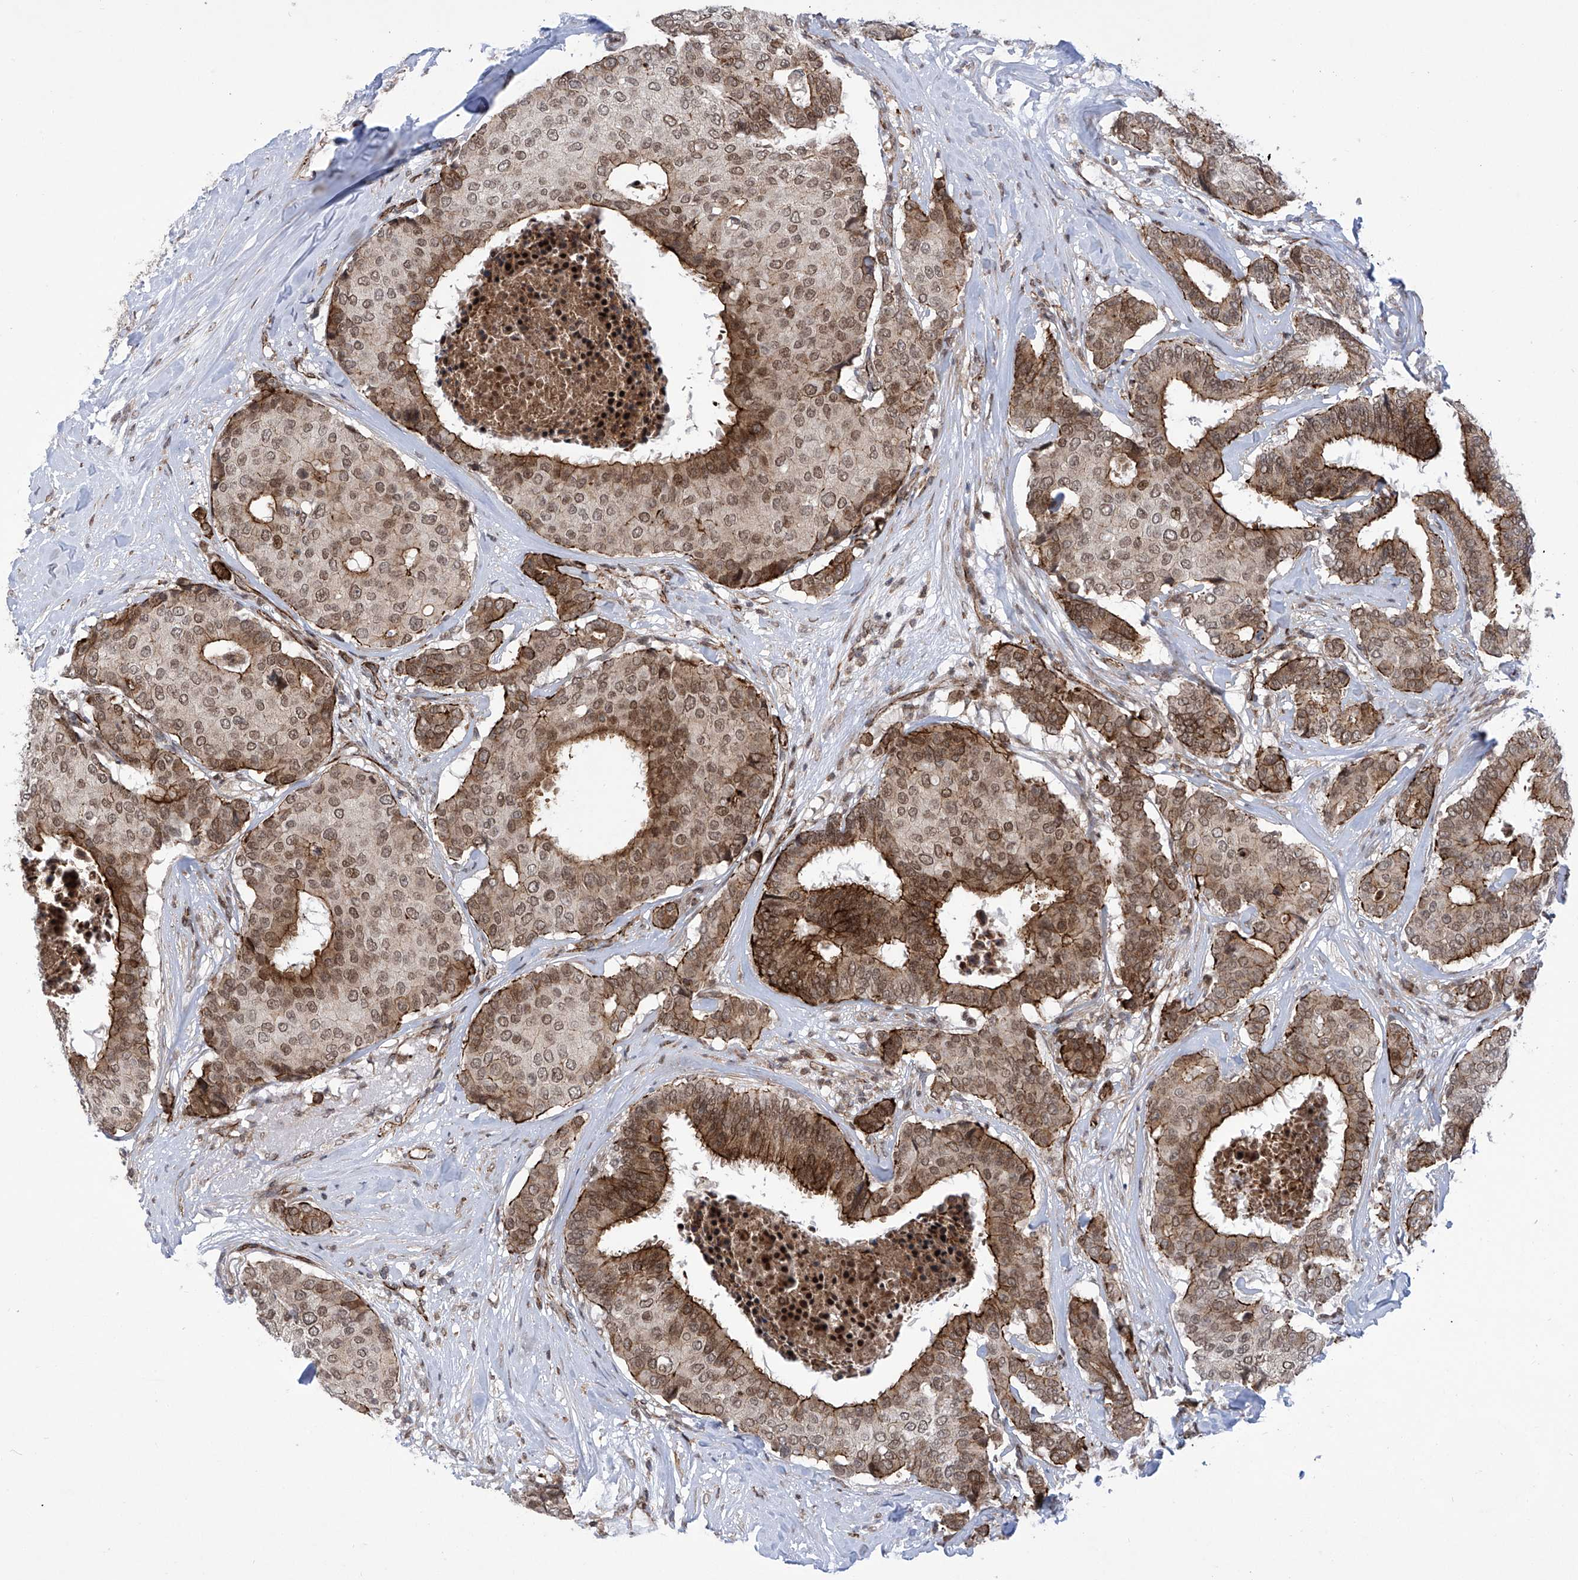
{"staining": {"intensity": "moderate", "quantity": ">75%", "location": "cytoplasmic/membranous,nuclear"}, "tissue": "breast cancer", "cell_type": "Tumor cells", "image_type": "cancer", "snomed": [{"axis": "morphology", "description": "Duct carcinoma"}, {"axis": "topography", "description": "Breast"}], "caption": "DAB (3,3'-diaminobenzidine) immunohistochemical staining of human breast cancer displays moderate cytoplasmic/membranous and nuclear protein expression in approximately >75% of tumor cells. (DAB = brown stain, brightfield microscopy at high magnification).", "gene": "CEP290", "patient": {"sex": "female", "age": 75}}